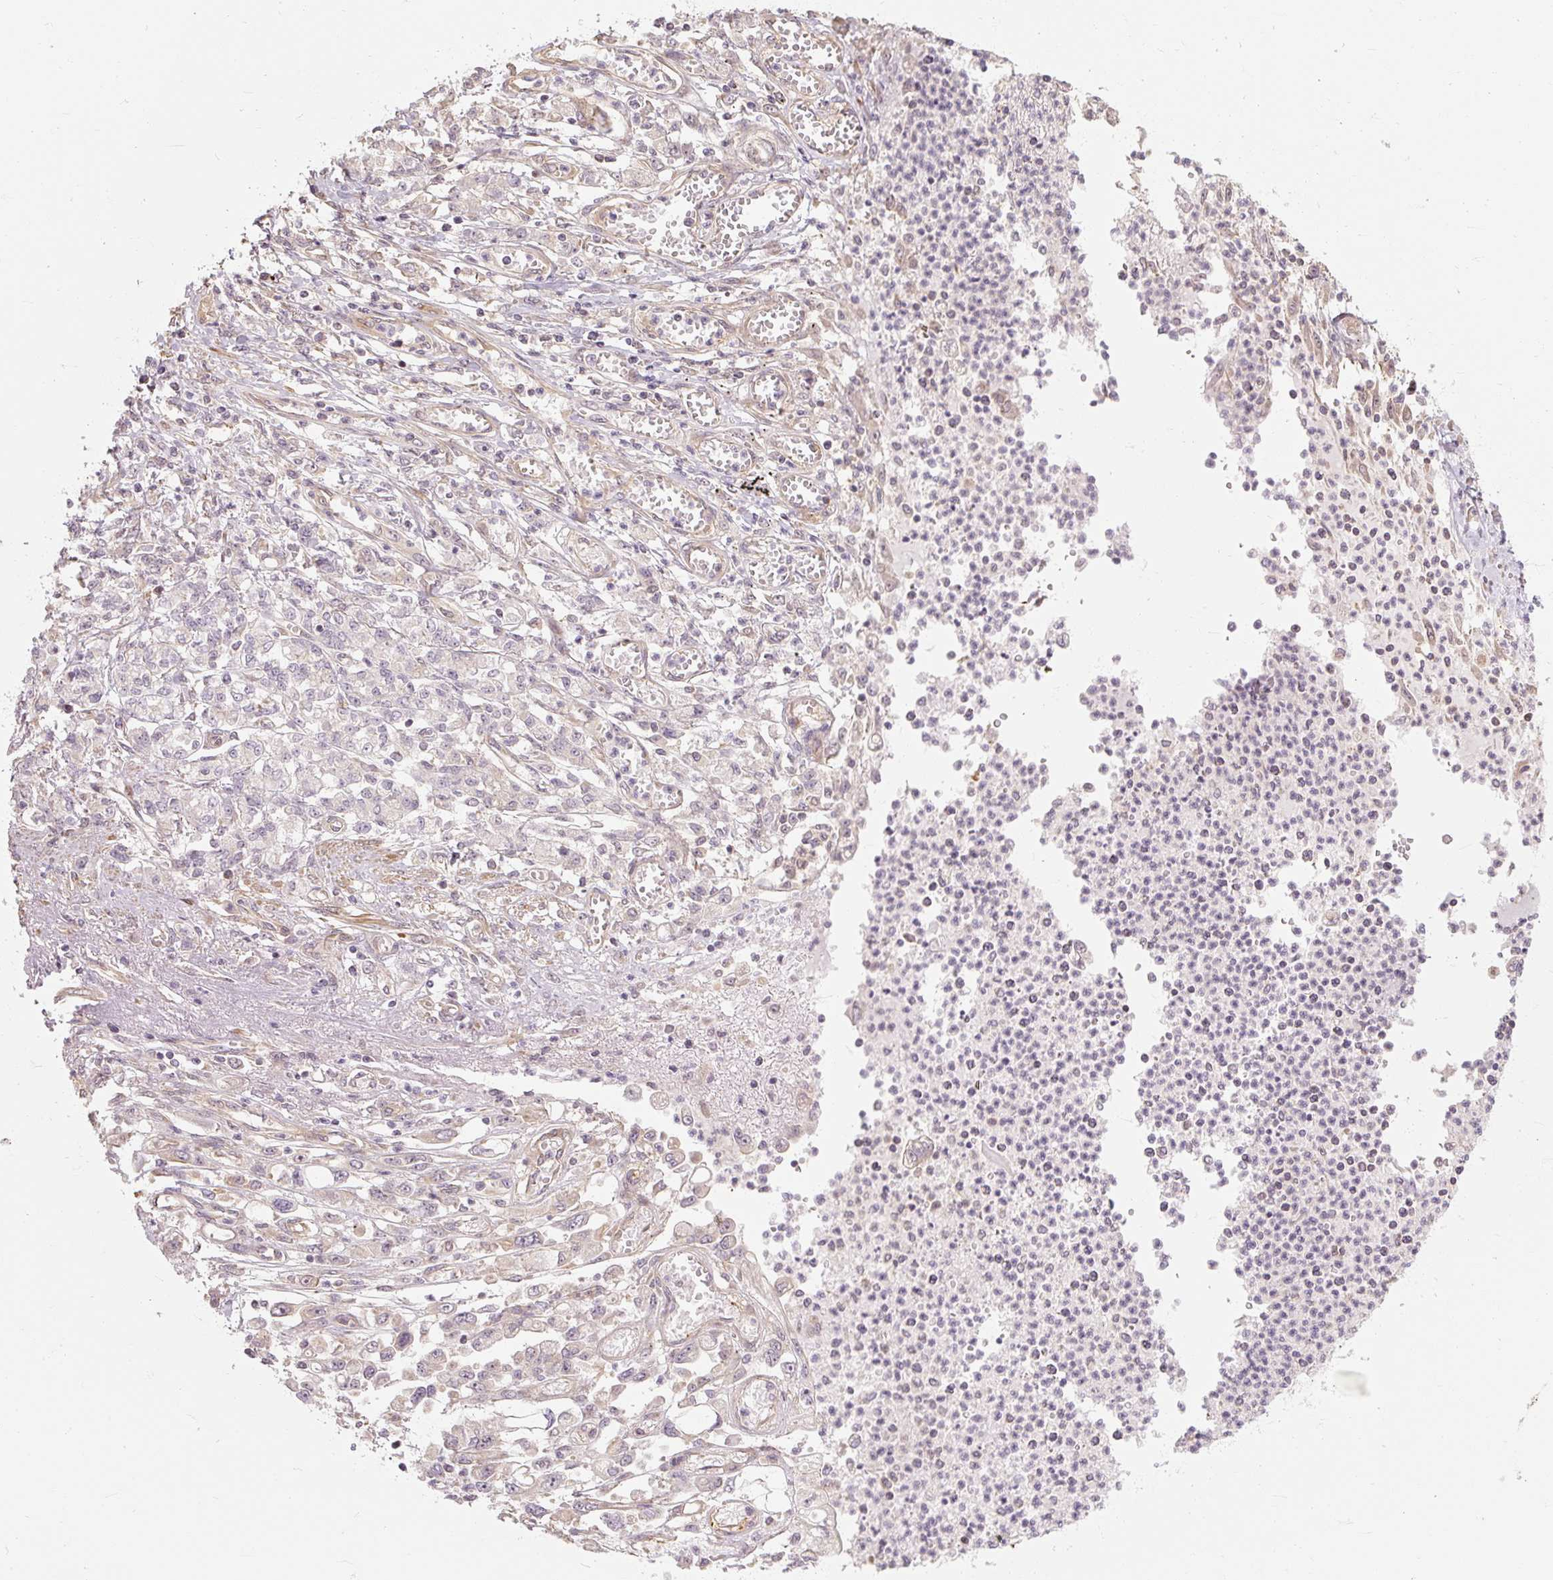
{"staining": {"intensity": "negative", "quantity": "none", "location": "none"}, "tissue": "stomach cancer", "cell_type": "Tumor cells", "image_type": "cancer", "snomed": [{"axis": "morphology", "description": "Adenocarcinoma, NOS"}, {"axis": "topography", "description": "Stomach"}], "caption": "The immunohistochemistry (IHC) micrograph has no significant staining in tumor cells of adenocarcinoma (stomach) tissue.", "gene": "RB1CC1", "patient": {"sex": "female", "age": 76}}